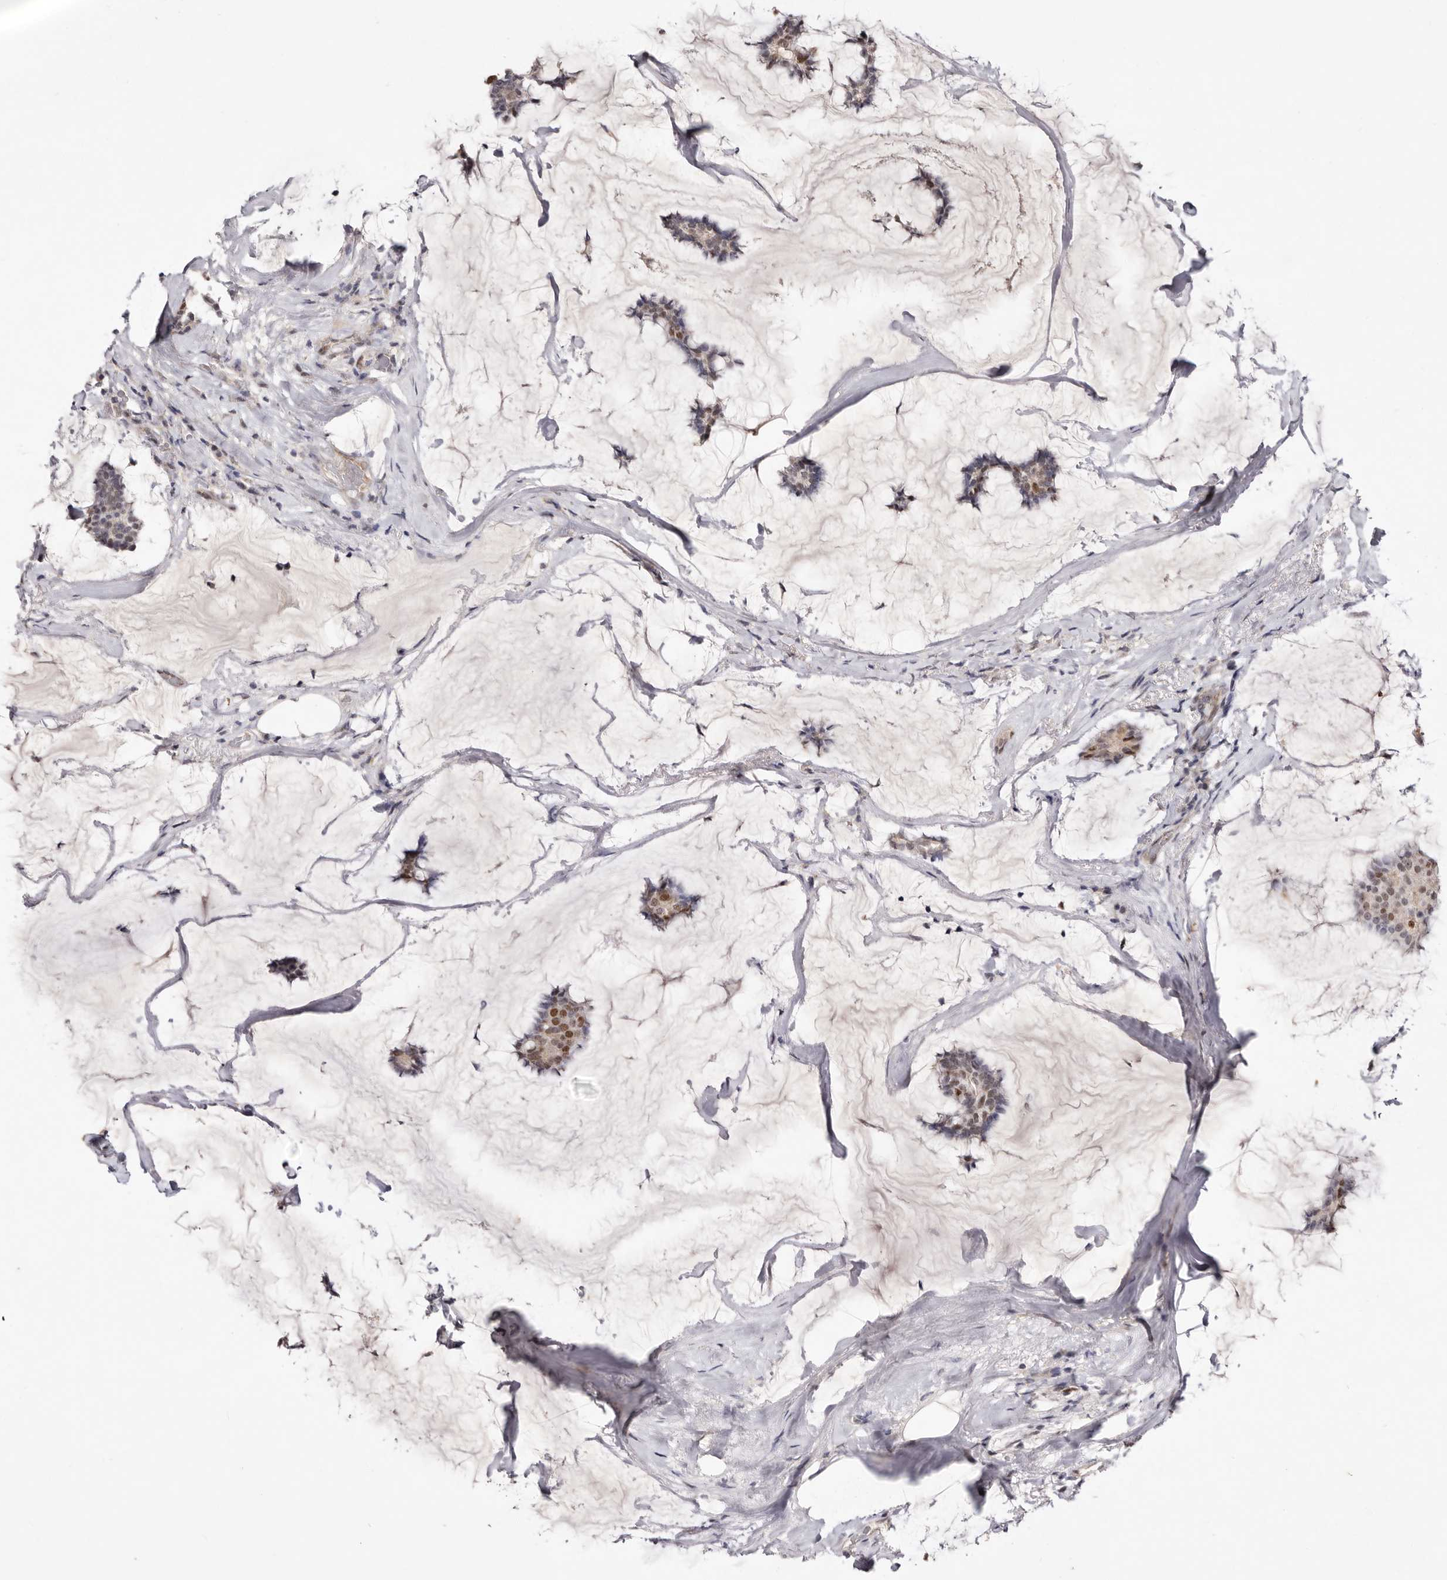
{"staining": {"intensity": "moderate", "quantity": "25%-75%", "location": "nuclear"}, "tissue": "breast cancer", "cell_type": "Tumor cells", "image_type": "cancer", "snomed": [{"axis": "morphology", "description": "Duct carcinoma"}, {"axis": "topography", "description": "Breast"}], "caption": "This photomicrograph reveals breast cancer (intraductal carcinoma) stained with IHC to label a protein in brown. The nuclear of tumor cells show moderate positivity for the protein. Nuclei are counter-stained blue.", "gene": "NOTCH1", "patient": {"sex": "female", "age": 93}}